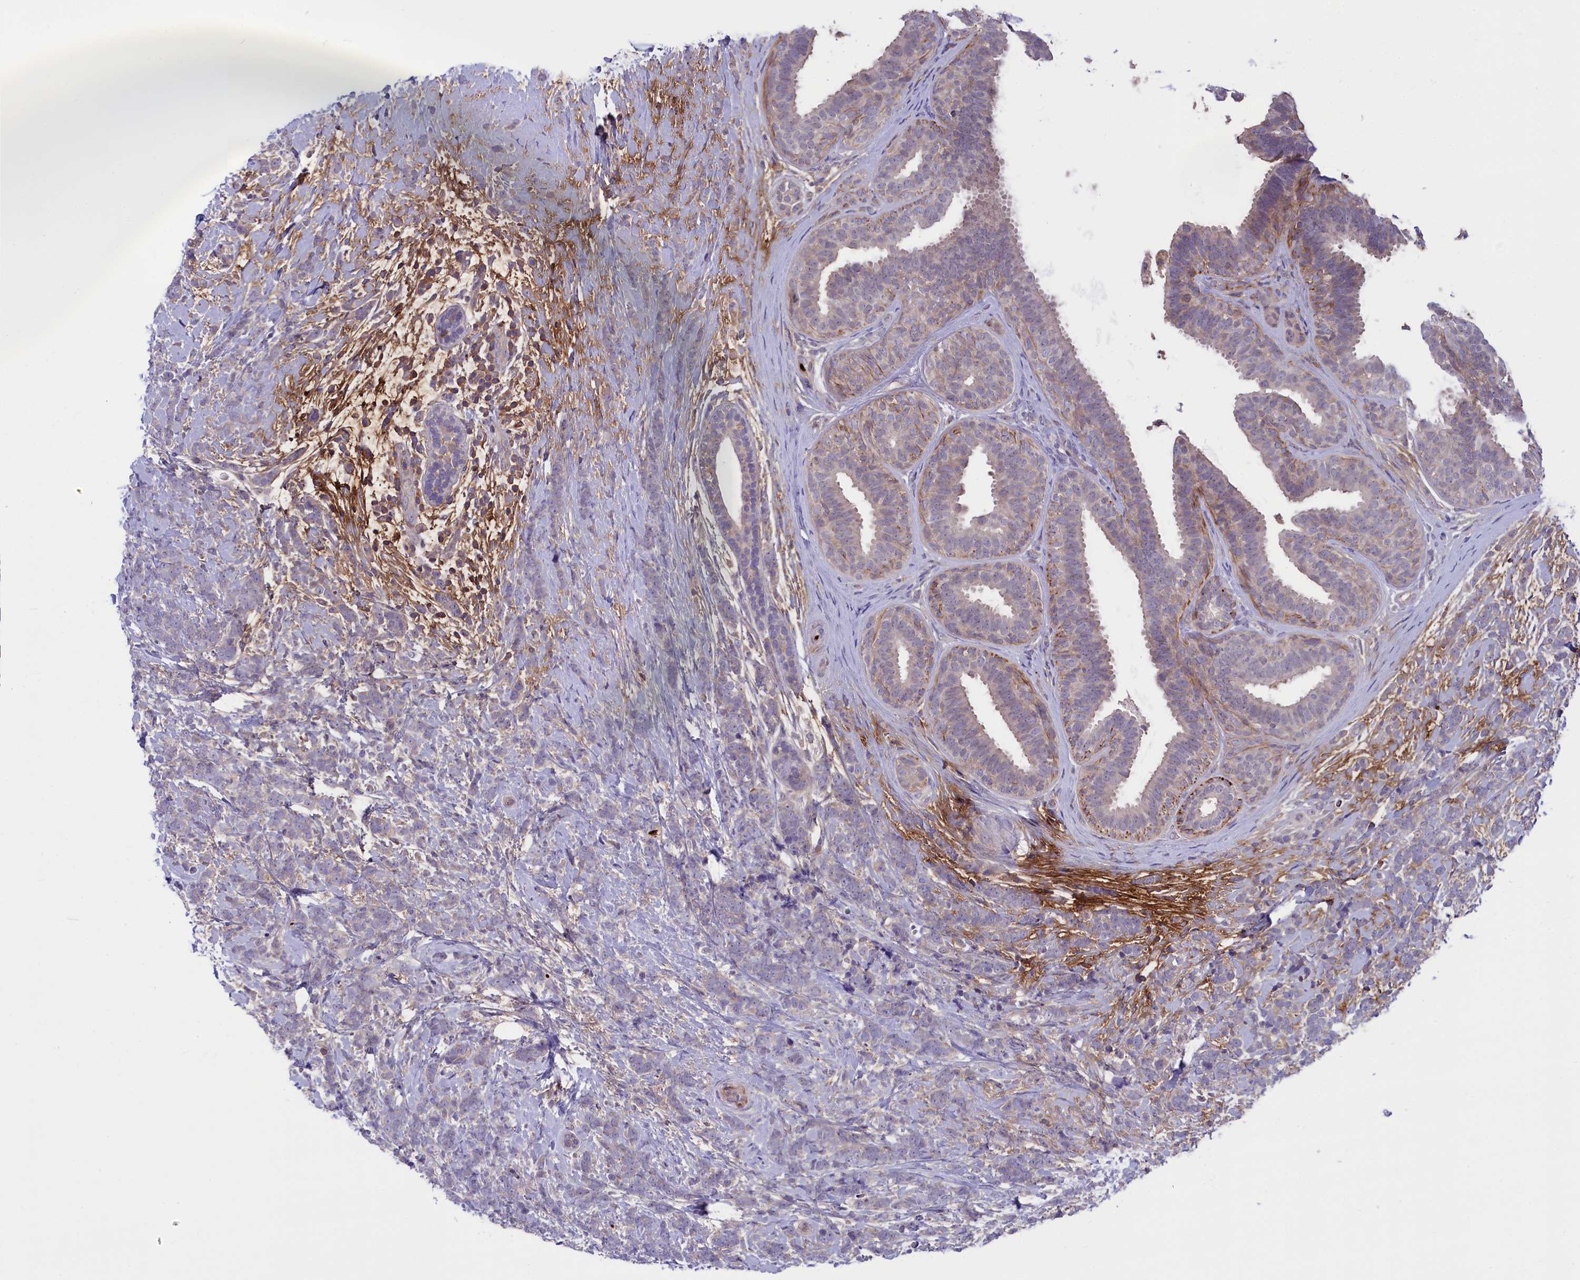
{"staining": {"intensity": "negative", "quantity": "none", "location": "none"}, "tissue": "breast cancer", "cell_type": "Tumor cells", "image_type": "cancer", "snomed": [{"axis": "morphology", "description": "Lobular carcinoma"}, {"axis": "topography", "description": "Breast"}], "caption": "Tumor cells are negative for protein expression in human breast cancer.", "gene": "HEATR3", "patient": {"sex": "female", "age": 58}}